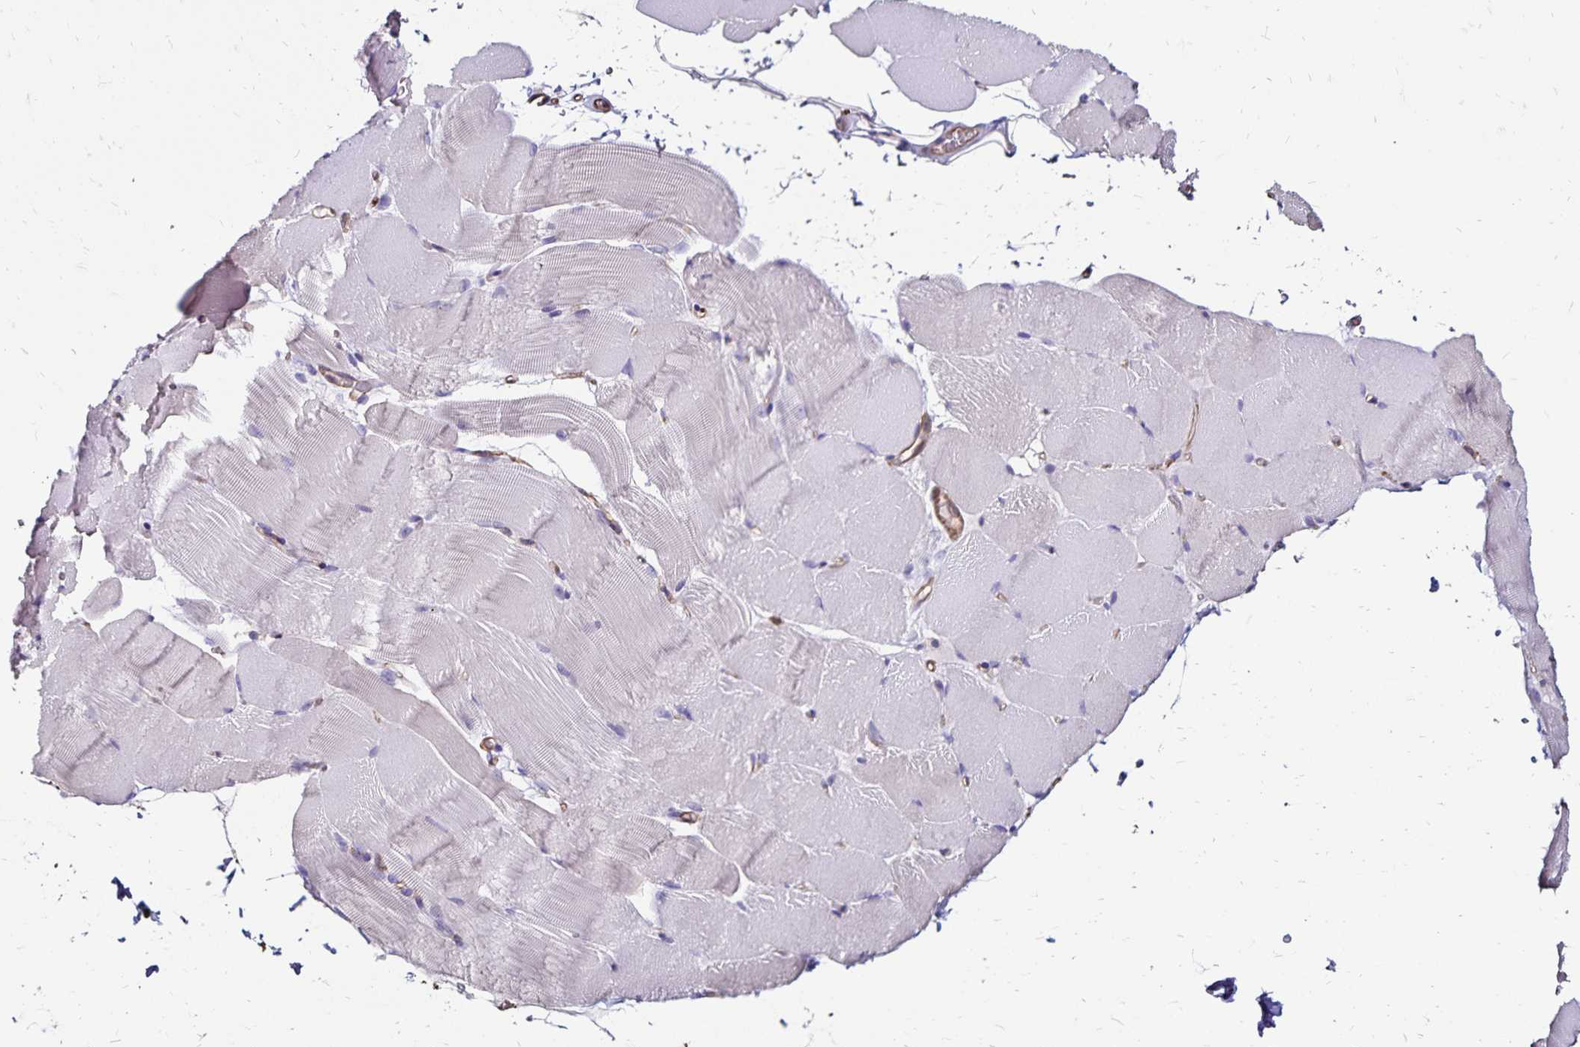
{"staining": {"intensity": "negative", "quantity": "none", "location": "none"}, "tissue": "skeletal muscle", "cell_type": "Myocytes", "image_type": "normal", "snomed": [{"axis": "morphology", "description": "Normal tissue, NOS"}, {"axis": "topography", "description": "Skeletal muscle"}], "caption": "Unremarkable skeletal muscle was stained to show a protein in brown. There is no significant positivity in myocytes. (Stains: DAB immunohistochemistry with hematoxylin counter stain, Microscopy: brightfield microscopy at high magnification).", "gene": "RPRML", "patient": {"sex": "female", "age": 37}}